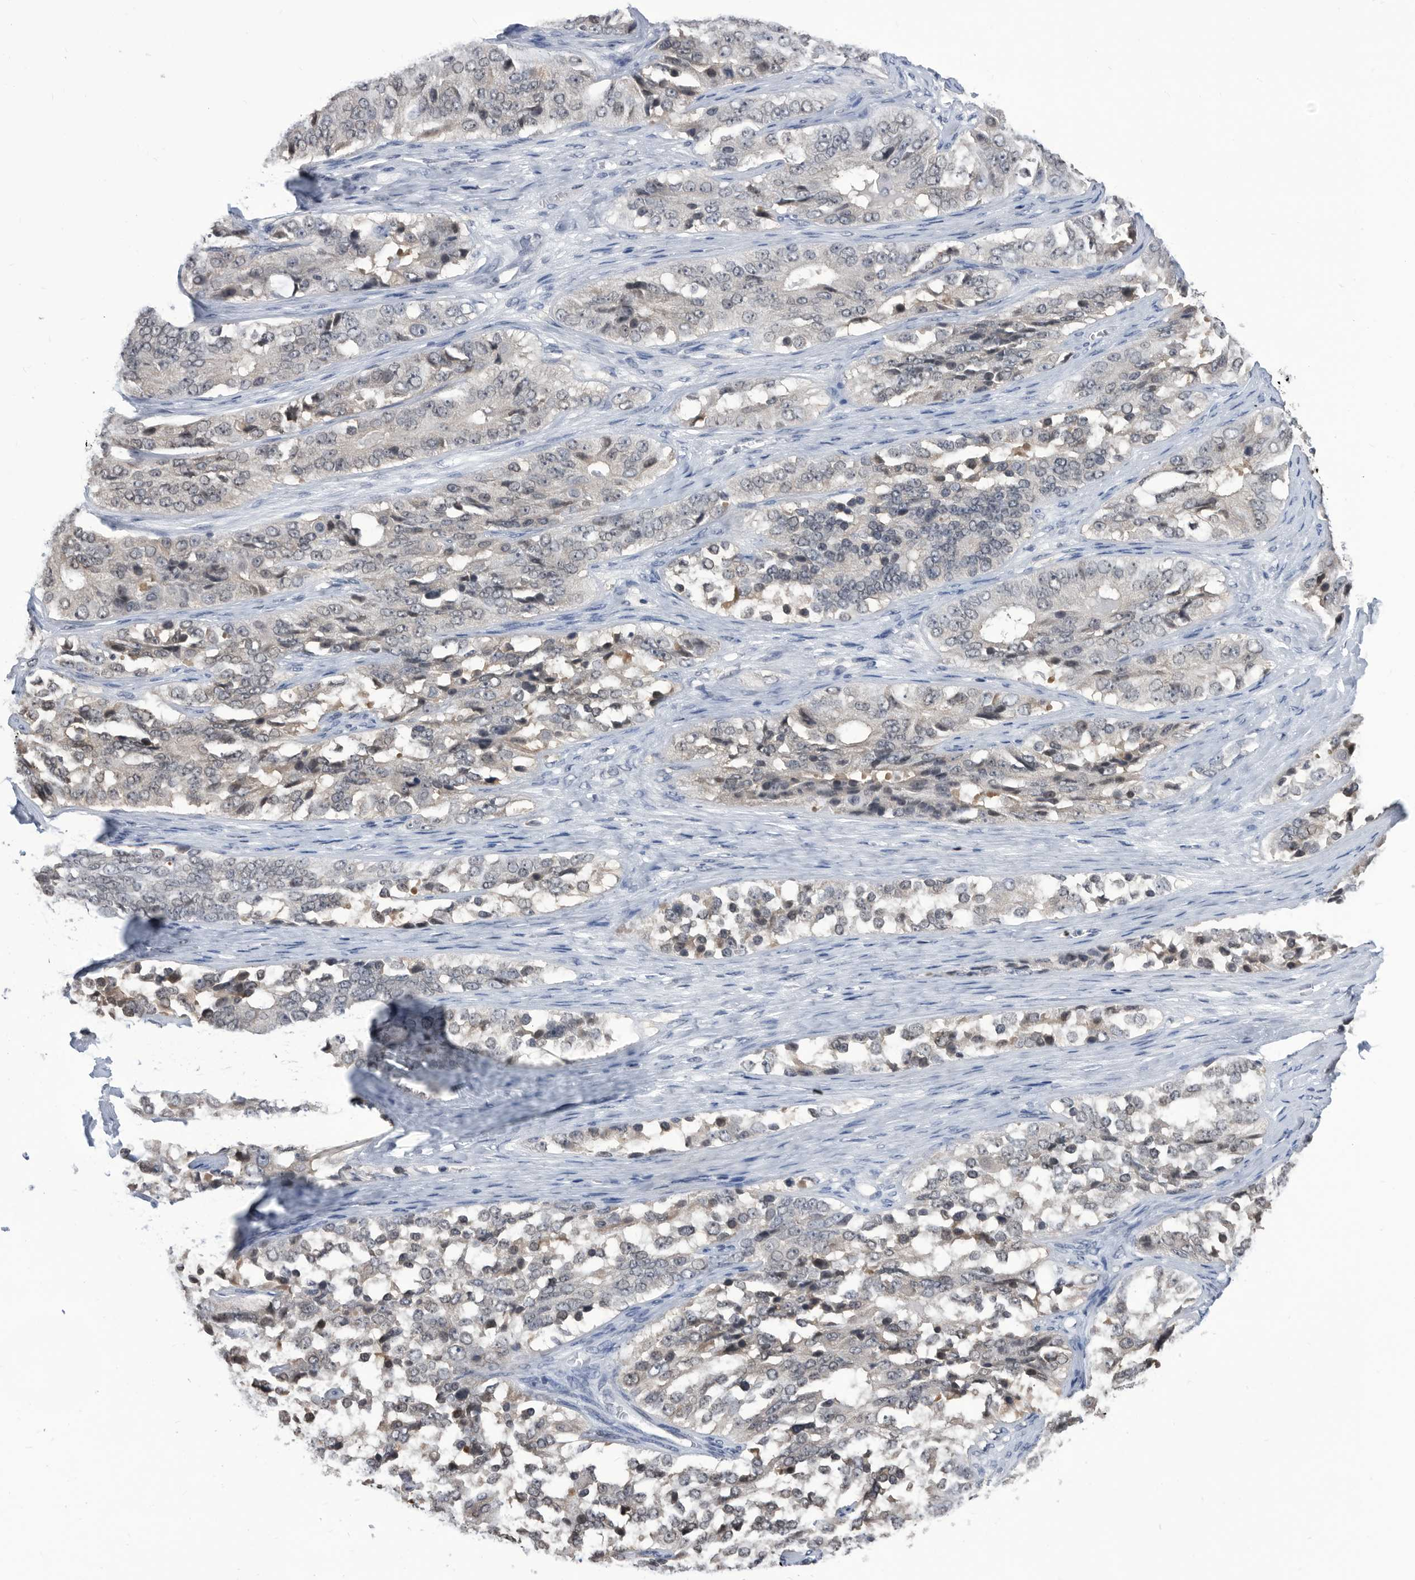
{"staining": {"intensity": "weak", "quantity": "<25%", "location": "nuclear"}, "tissue": "ovarian cancer", "cell_type": "Tumor cells", "image_type": "cancer", "snomed": [{"axis": "morphology", "description": "Carcinoma, endometroid"}, {"axis": "topography", "description": "Ovary"}], "caption": "A high-resolution image shows immunohistochemistry (IHC) staining of ovarian endometroid carcinoma, which reveals no significant staining in tumor cells.", "gene": "TSTD1", "patient": {"sex": "female", "age": 51}}